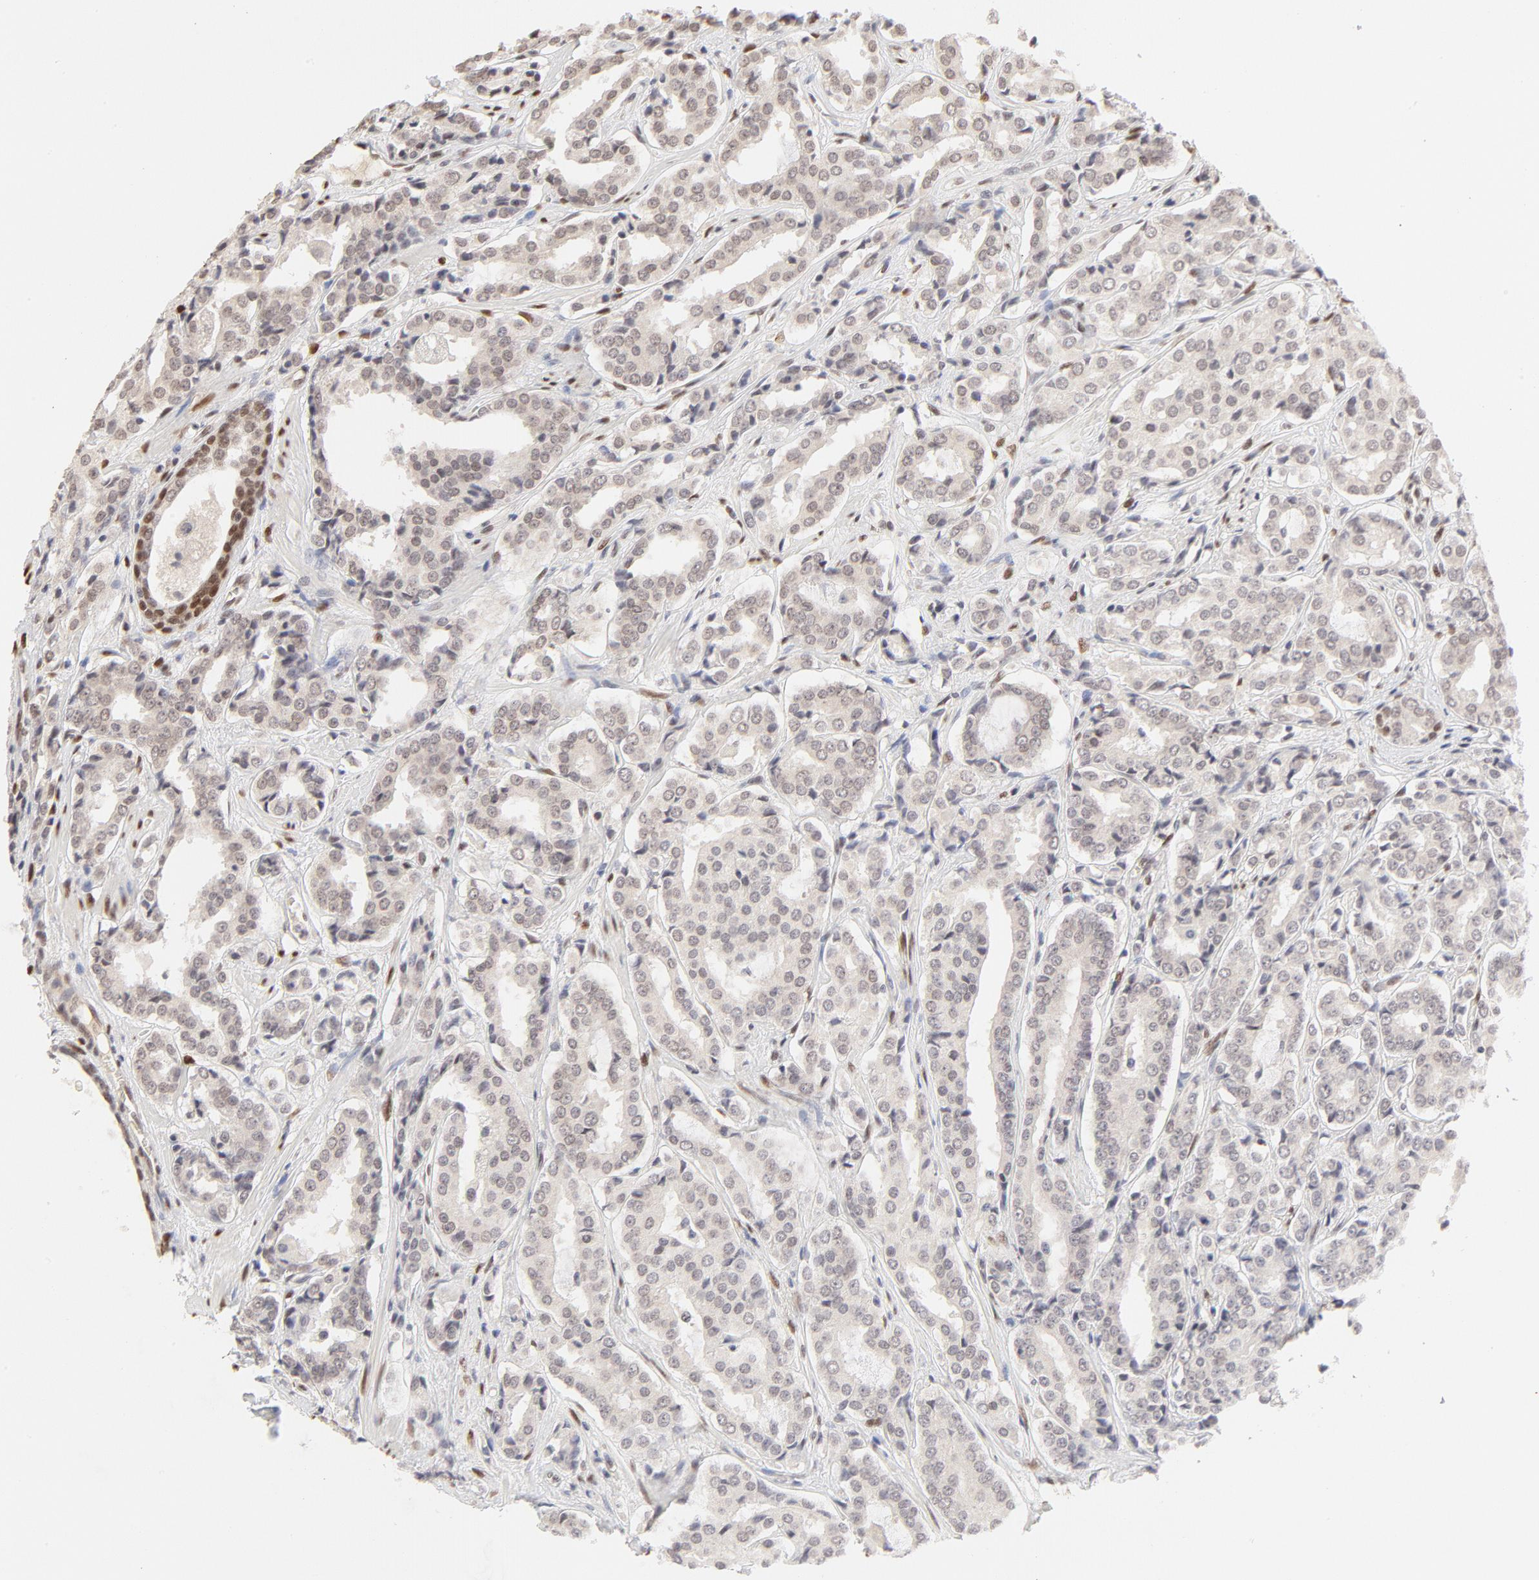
{"staining": {"intensity": "weak", "quantity": "<25%", "location": "nuclear"}, "tissue": "prostate cancer", "cell_type": "Tumor cells", "image_type": "cancer", "snomed": [{"axis": "morphology", "description": "Adenocarcinoma, Medium grade"}, {"axis": "topography", "description": "Prostate"}], "caption": "Immunohistochemical staining of prostate cancer reveals no significant positivity in tumor cells. (DAB immunohistochemistry, high magnification).", "gene": "PBX3", "patient": {"sex": "male", "age": 60}}